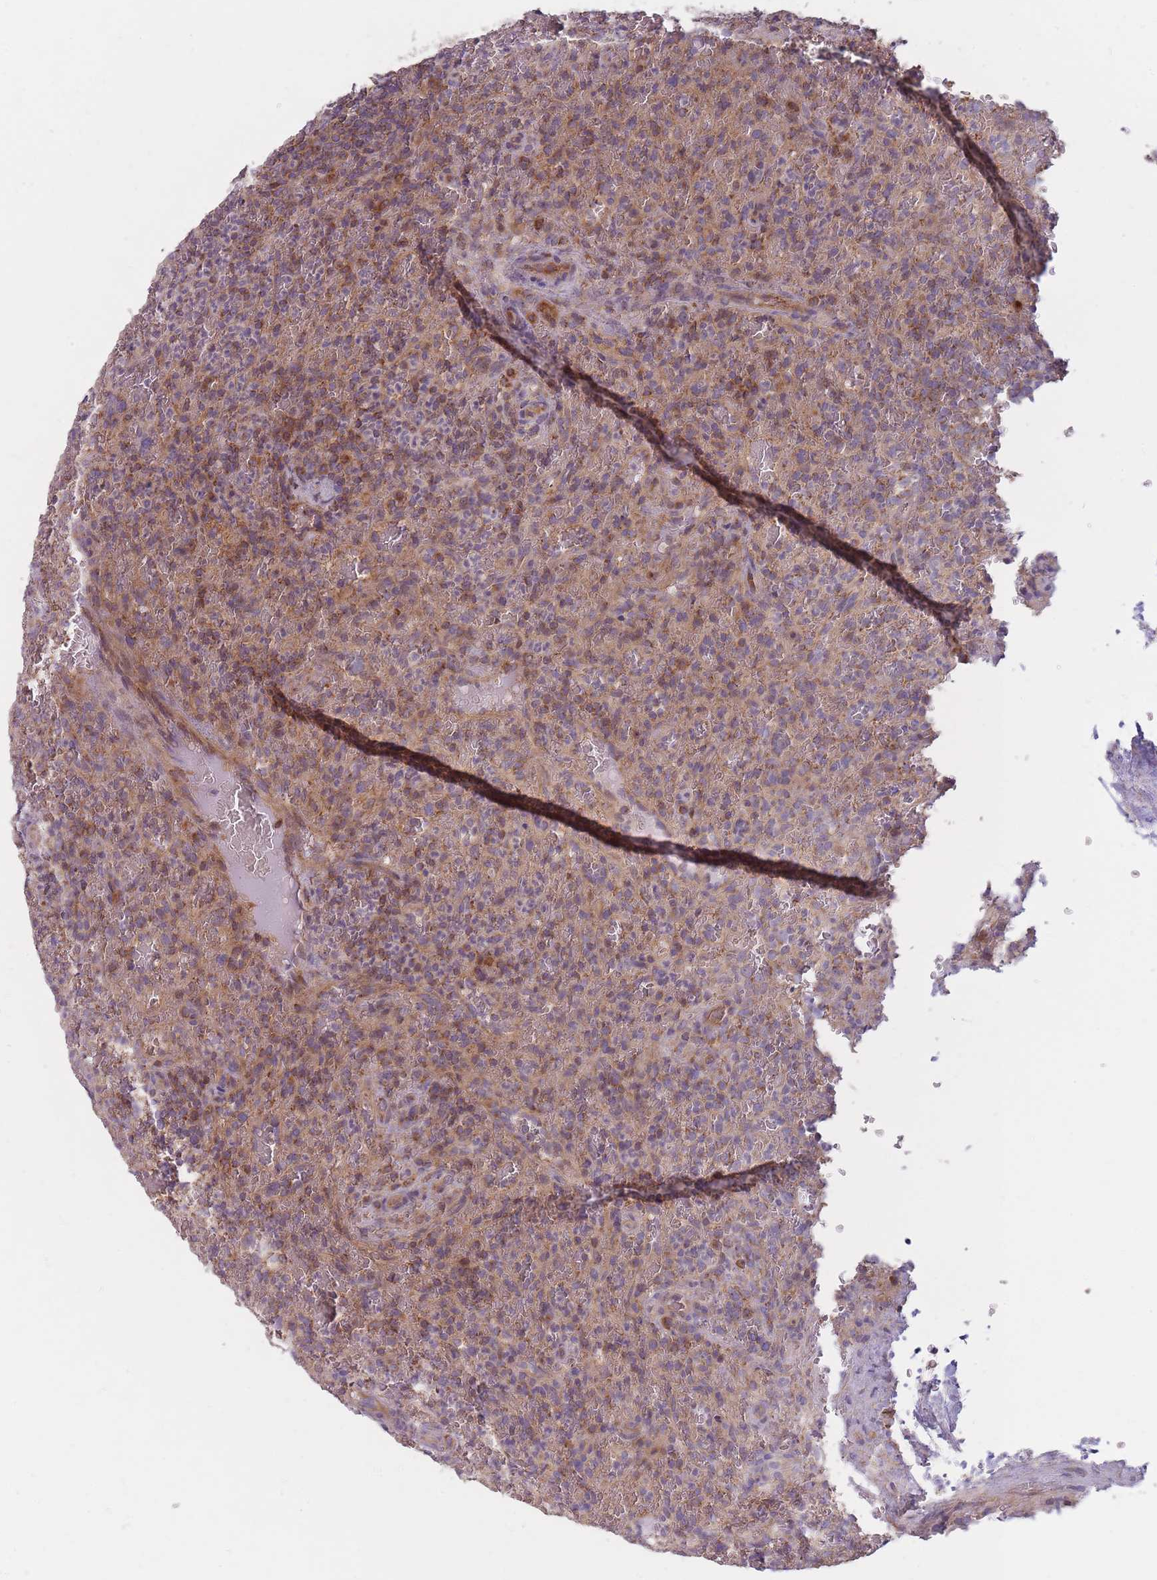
{"staining": {"intensity": "moderate", "quantity": "25%-75%", "location": "cytoplasmic/membranous"}, "tissue": "lymphoma", "cell_type": "Tumor cells", "image_type": "cancer", "snomed": [{"axis": "morphology", "description": "Malignant lymphoma, non-Hodgkin's type, Low grade"}, {"axis": "topography", "description": "Spleen"}], "caption": "High-magnification brightfield microscopy of low-grade malignant lymphoma, non-Hodgkin's type stained with DAB (brown) and counterstained with hematoxylin (blue). tumor cells exhibit moderate cytoplasmic/membranous expression is identified in about25%-75% of cells.", "gene": "NDUFA9", "patient": {"sex": "female", "age": 64}}